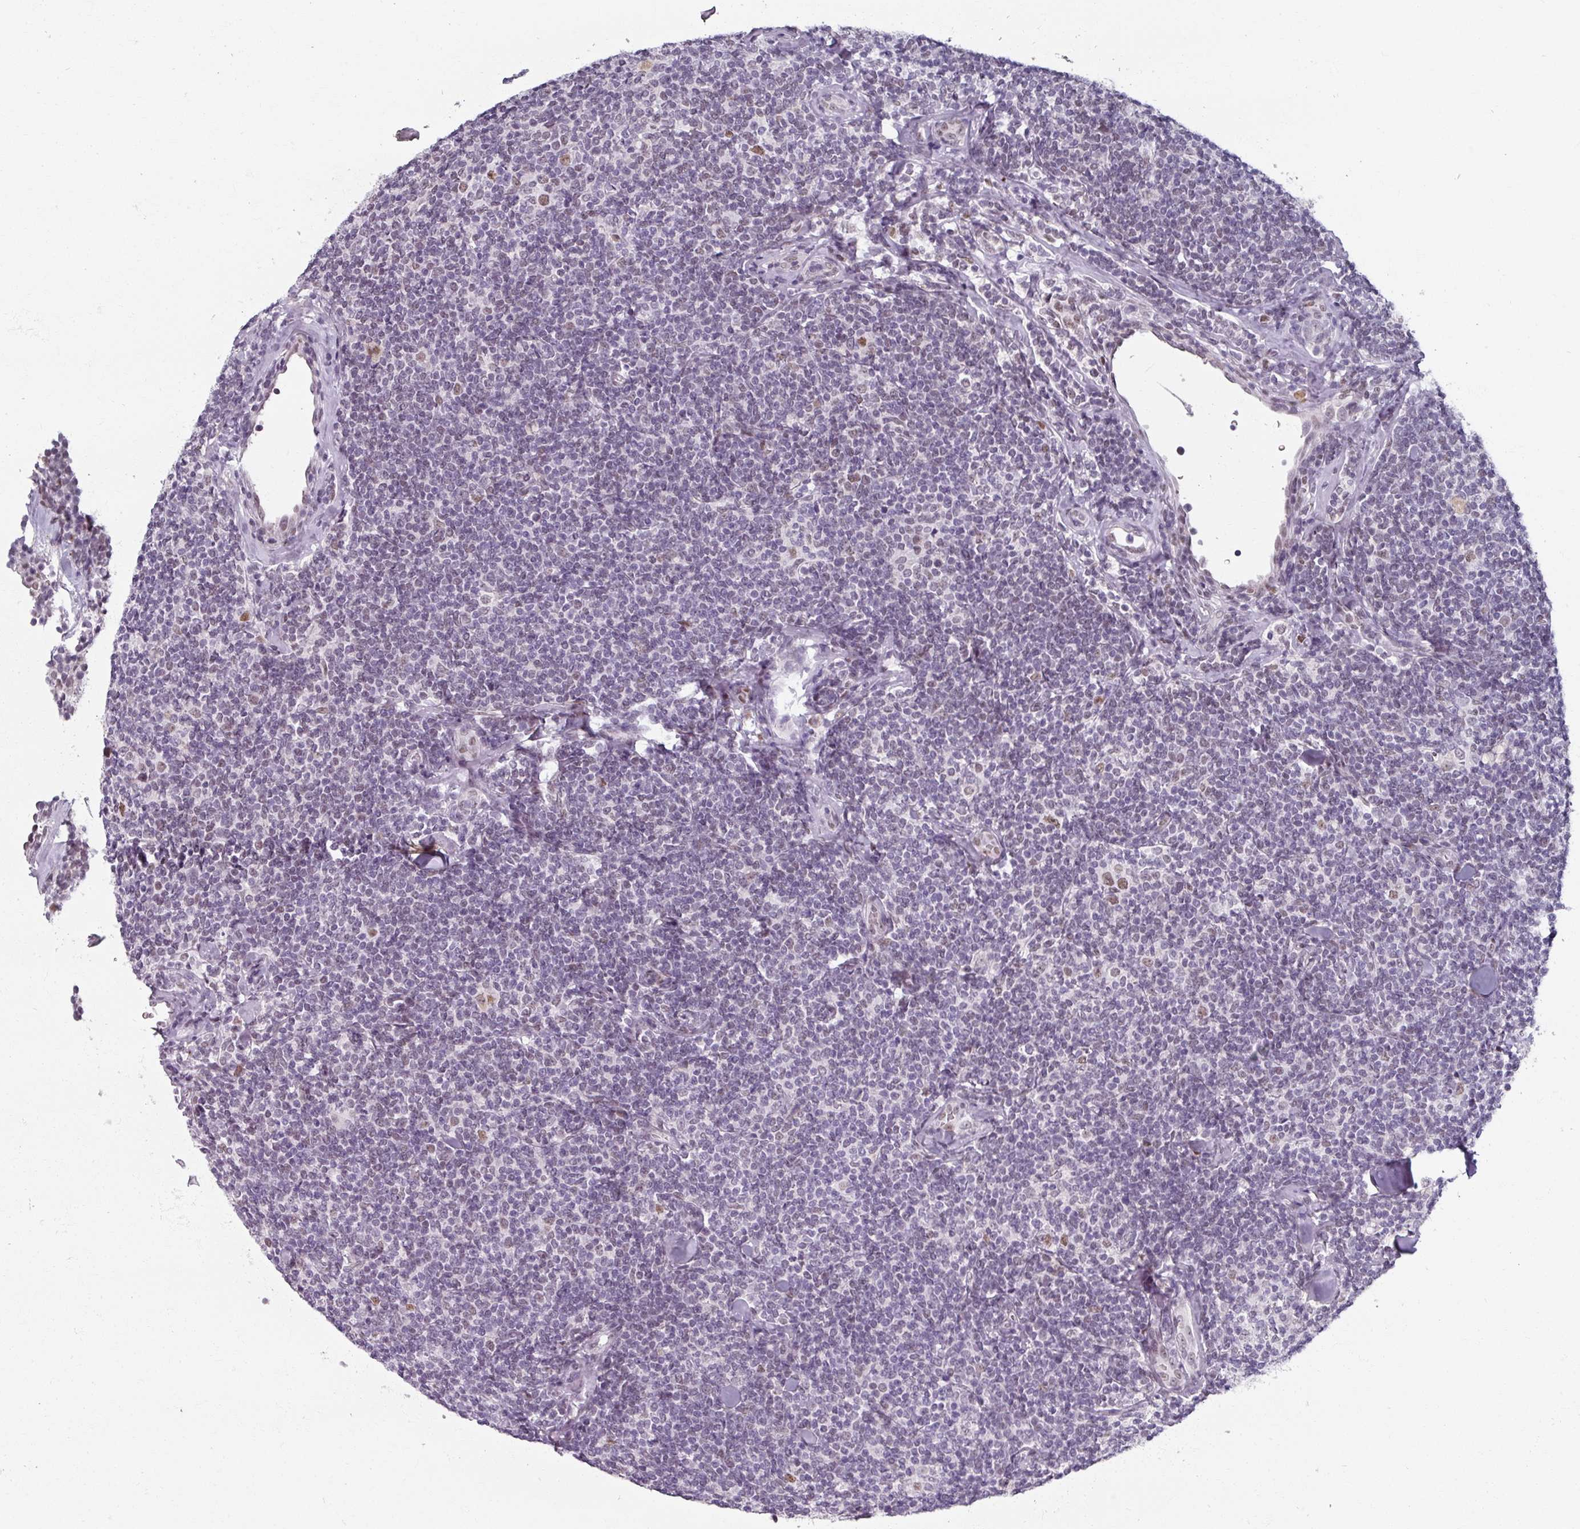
{"staining": {"intensity": "moderate", "quantity": "<25%", "location": "nuclear"}, "tissue": "lymphoma", "cell_type": "Tumor cells", "image_type": "cancer", "snomed": [{"axis": "morphology", "description": "Malignant lymphoma, non-Hodgkin's type, Low grade"}, {"axis": "topography", "description": "Lymph node"}], "caption": "Approximately <25% of tumor cells in low-grade malignant lymphoma, non-Hodgkin's type reveal moderate nuclear protein positivity as visualized by brown immunohistochemical staining.", "gene": "RIPOR3", "patient": {"sex": "female", "age": 56}}